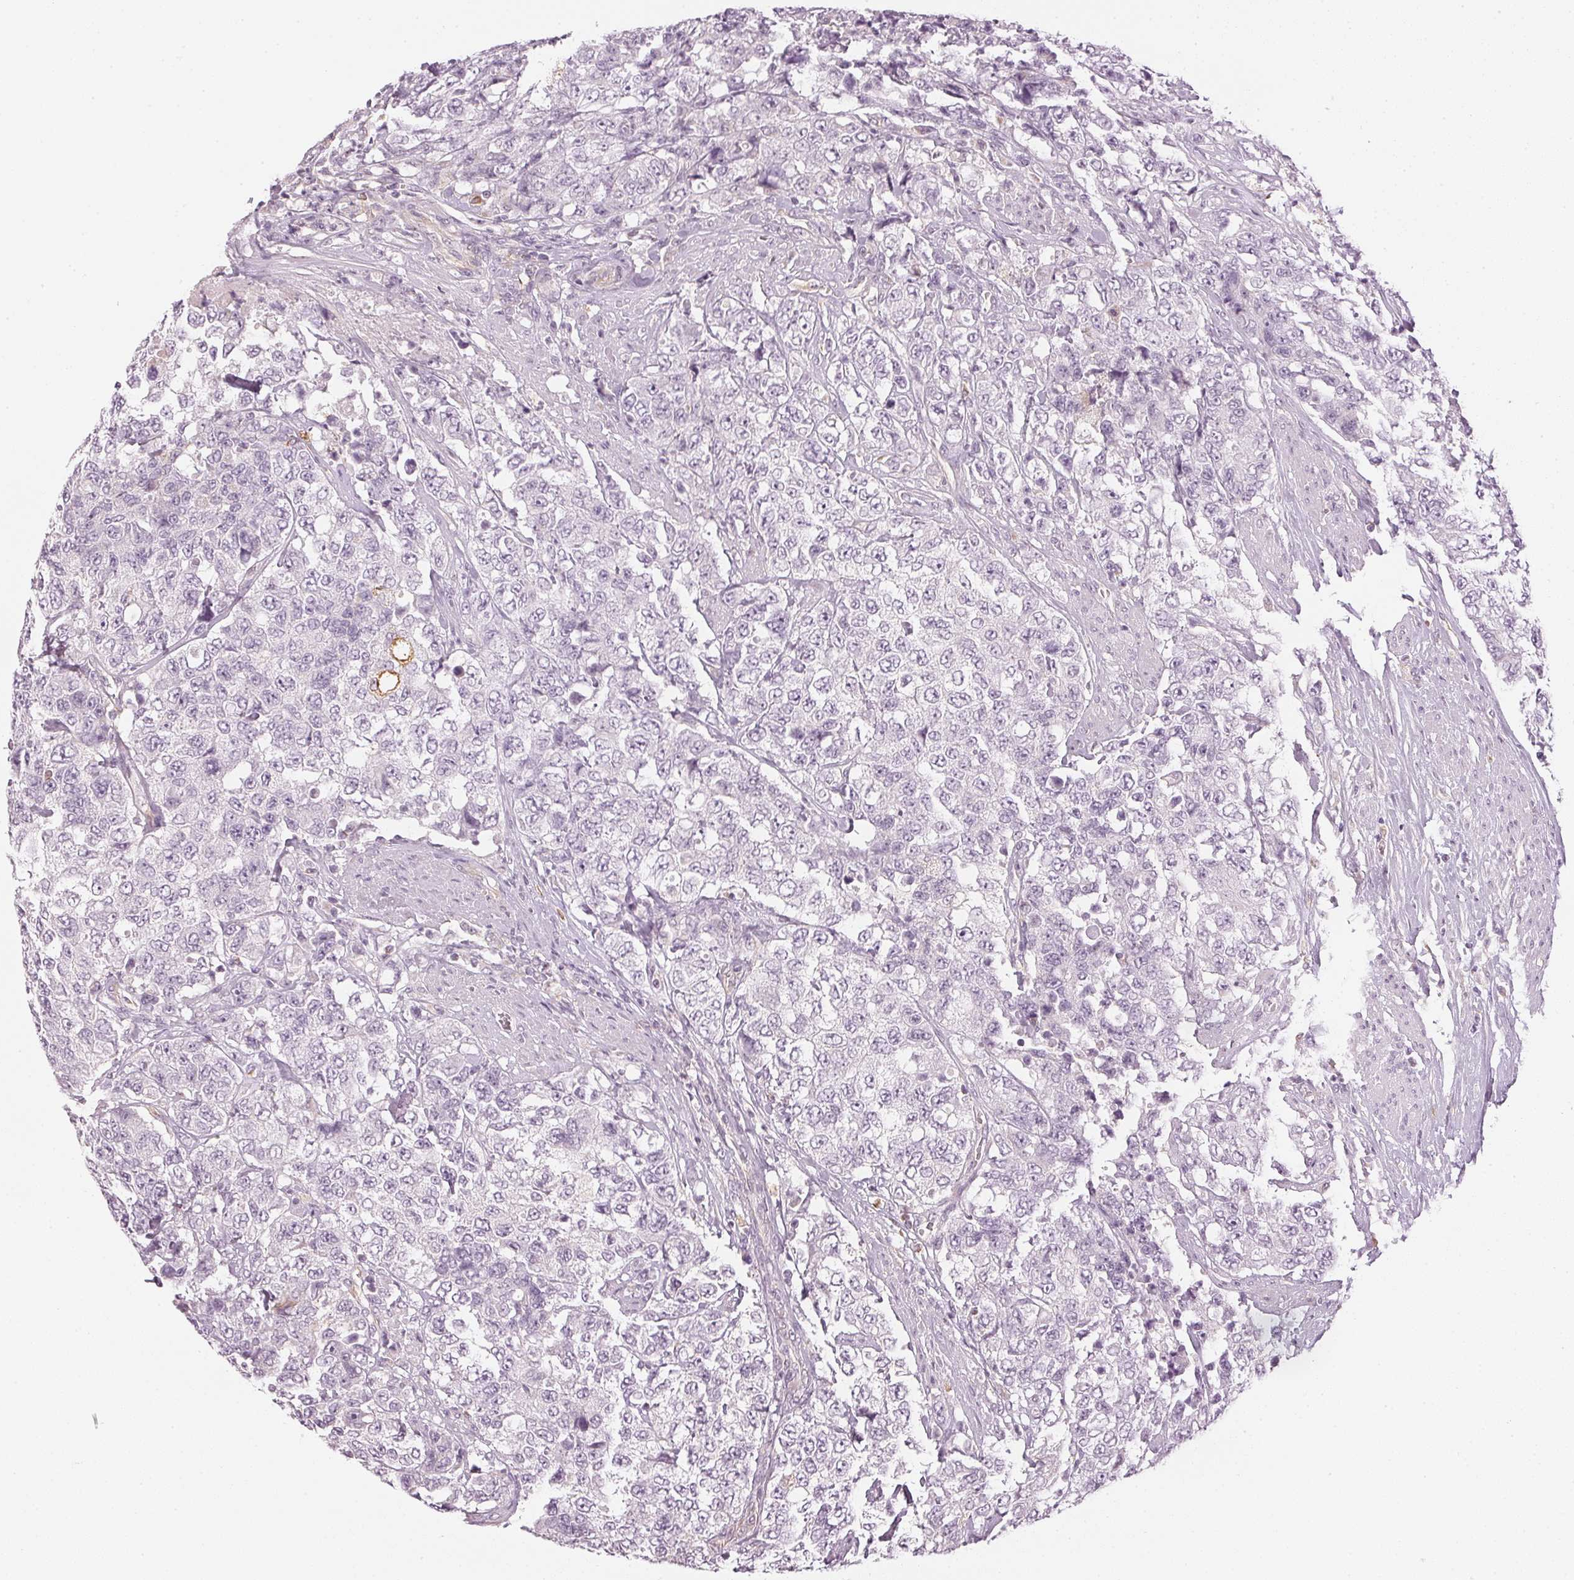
{"staining": {"intensity": "negative", "quantity": "none", "location": "none"}, "tissue": "urothelial cancer", "cell_type": "Tumor cells", "image_type": "cancer", "snomed": [{"axis": "morphology", "description": "Urothelial carcinoma, High grade"}, {"axis": "topography", "description": "Urinary bladder"}], "caption": "A high-resolution image shows immunohistochemistry (IHC) staining of urothelial cancer, which displays no significant staining in tumor cells. (DAB (3,3'-diaminobenzidine) IHC, high magnification).", "gene": "APLP1", "patient": {"sex": "female", "age": 78}}